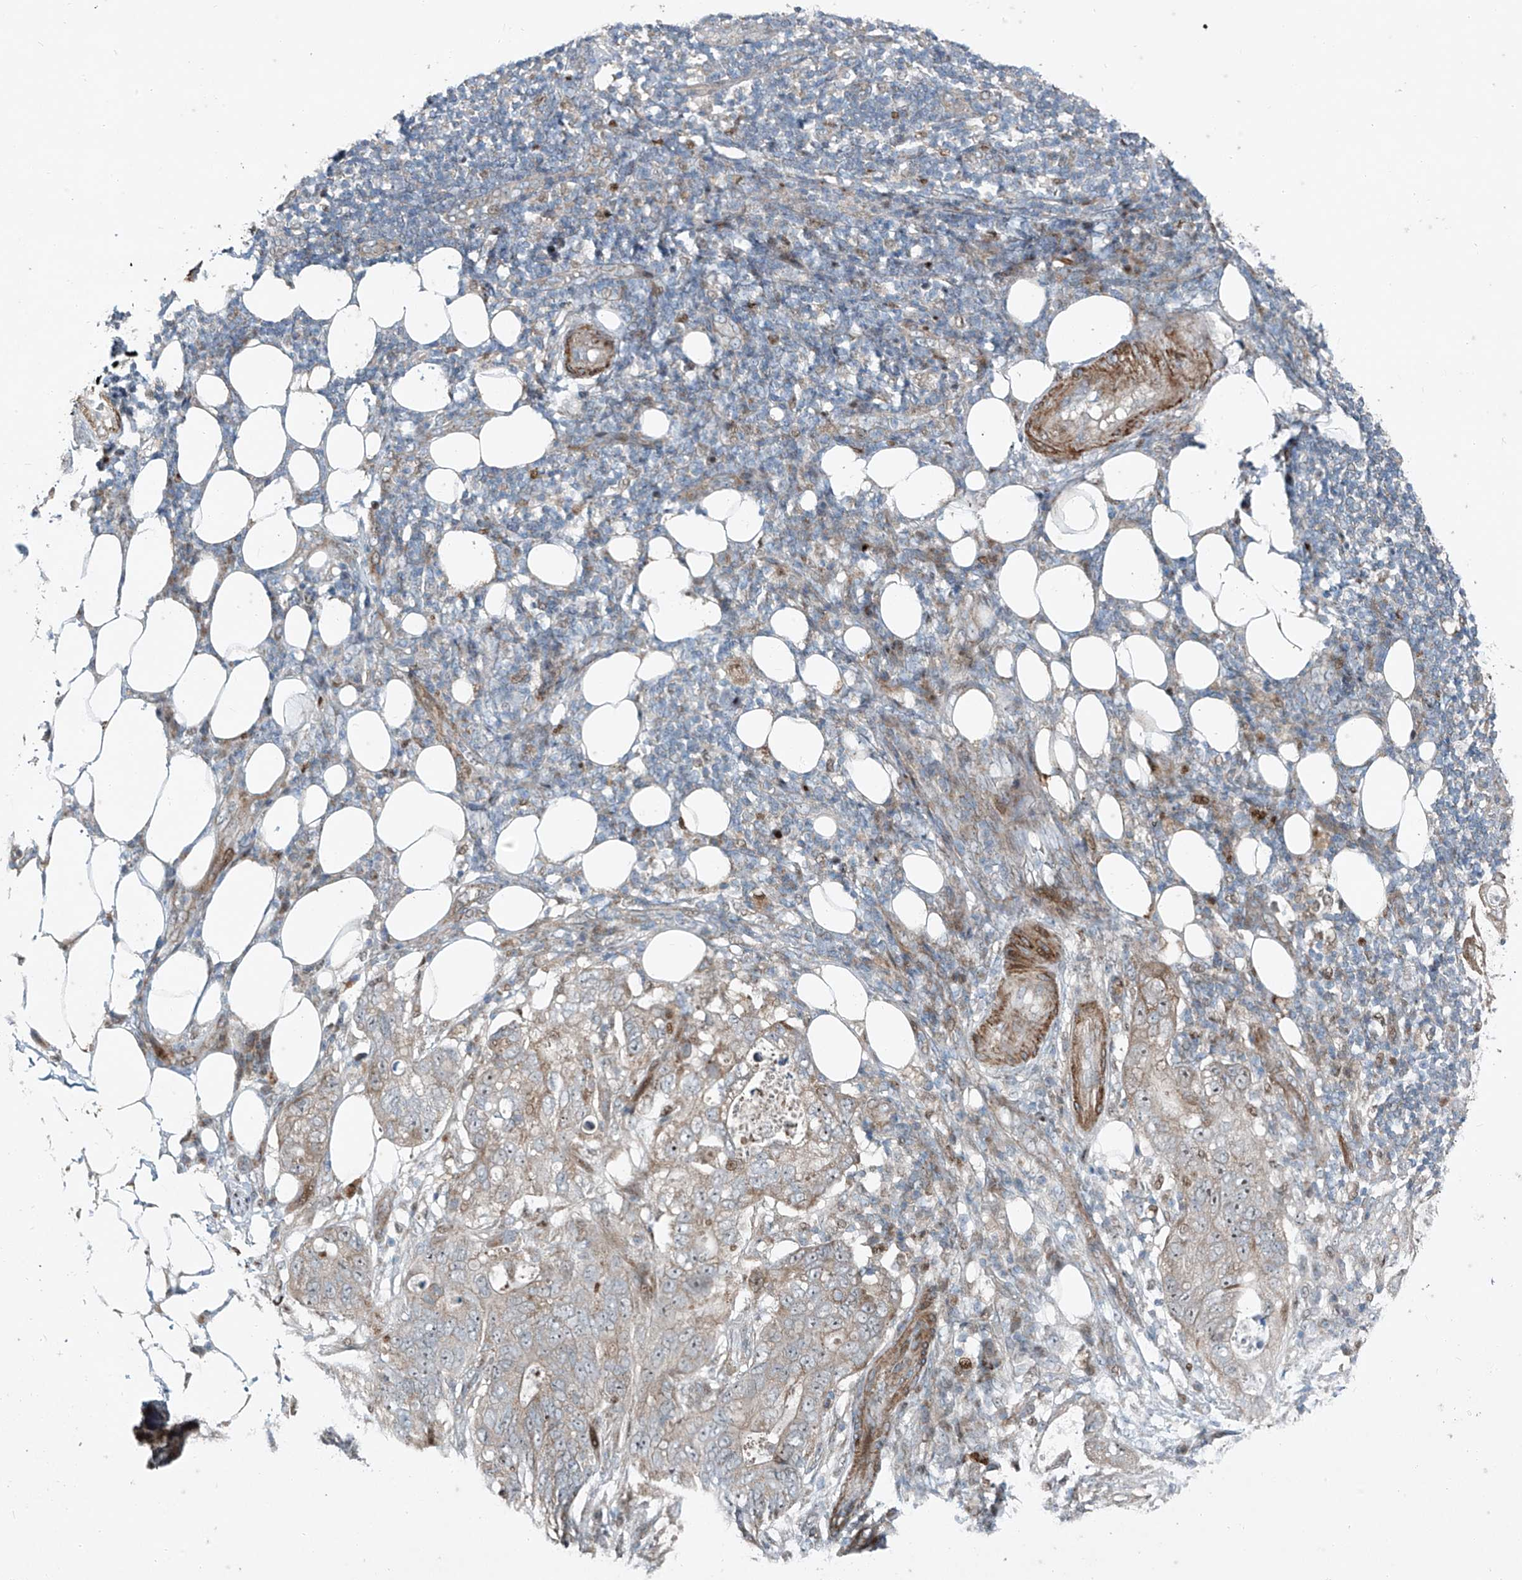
{"staining": {"intensity": "weak", "quantity": "25%-75%", "location": "cytoplasmic/membranous,nuclear"}, "tissue": "stomach cancer", "cell_type": "Tumor cells", "image_type": "cancer", "snomed": [{"axis": "morphology", "description": "Adenocarcinoma, NOS"}, {"axis": "topography", "description": "Stomach"}], "caption": "Immunohistochemistry (IHC) of stomach cancer shows low levels of weak cytoplasmic/membranous and nuclear expression in about 25%-75% of tumor cells. The protein is stained brown, and the nuclei are stained in blue (DAB (3,3'-diaminobenzidine) IHC with brightfield microscopy, high magnification).", "gene": "PPCS", "patient": {"sex": "female", "age": 89}}